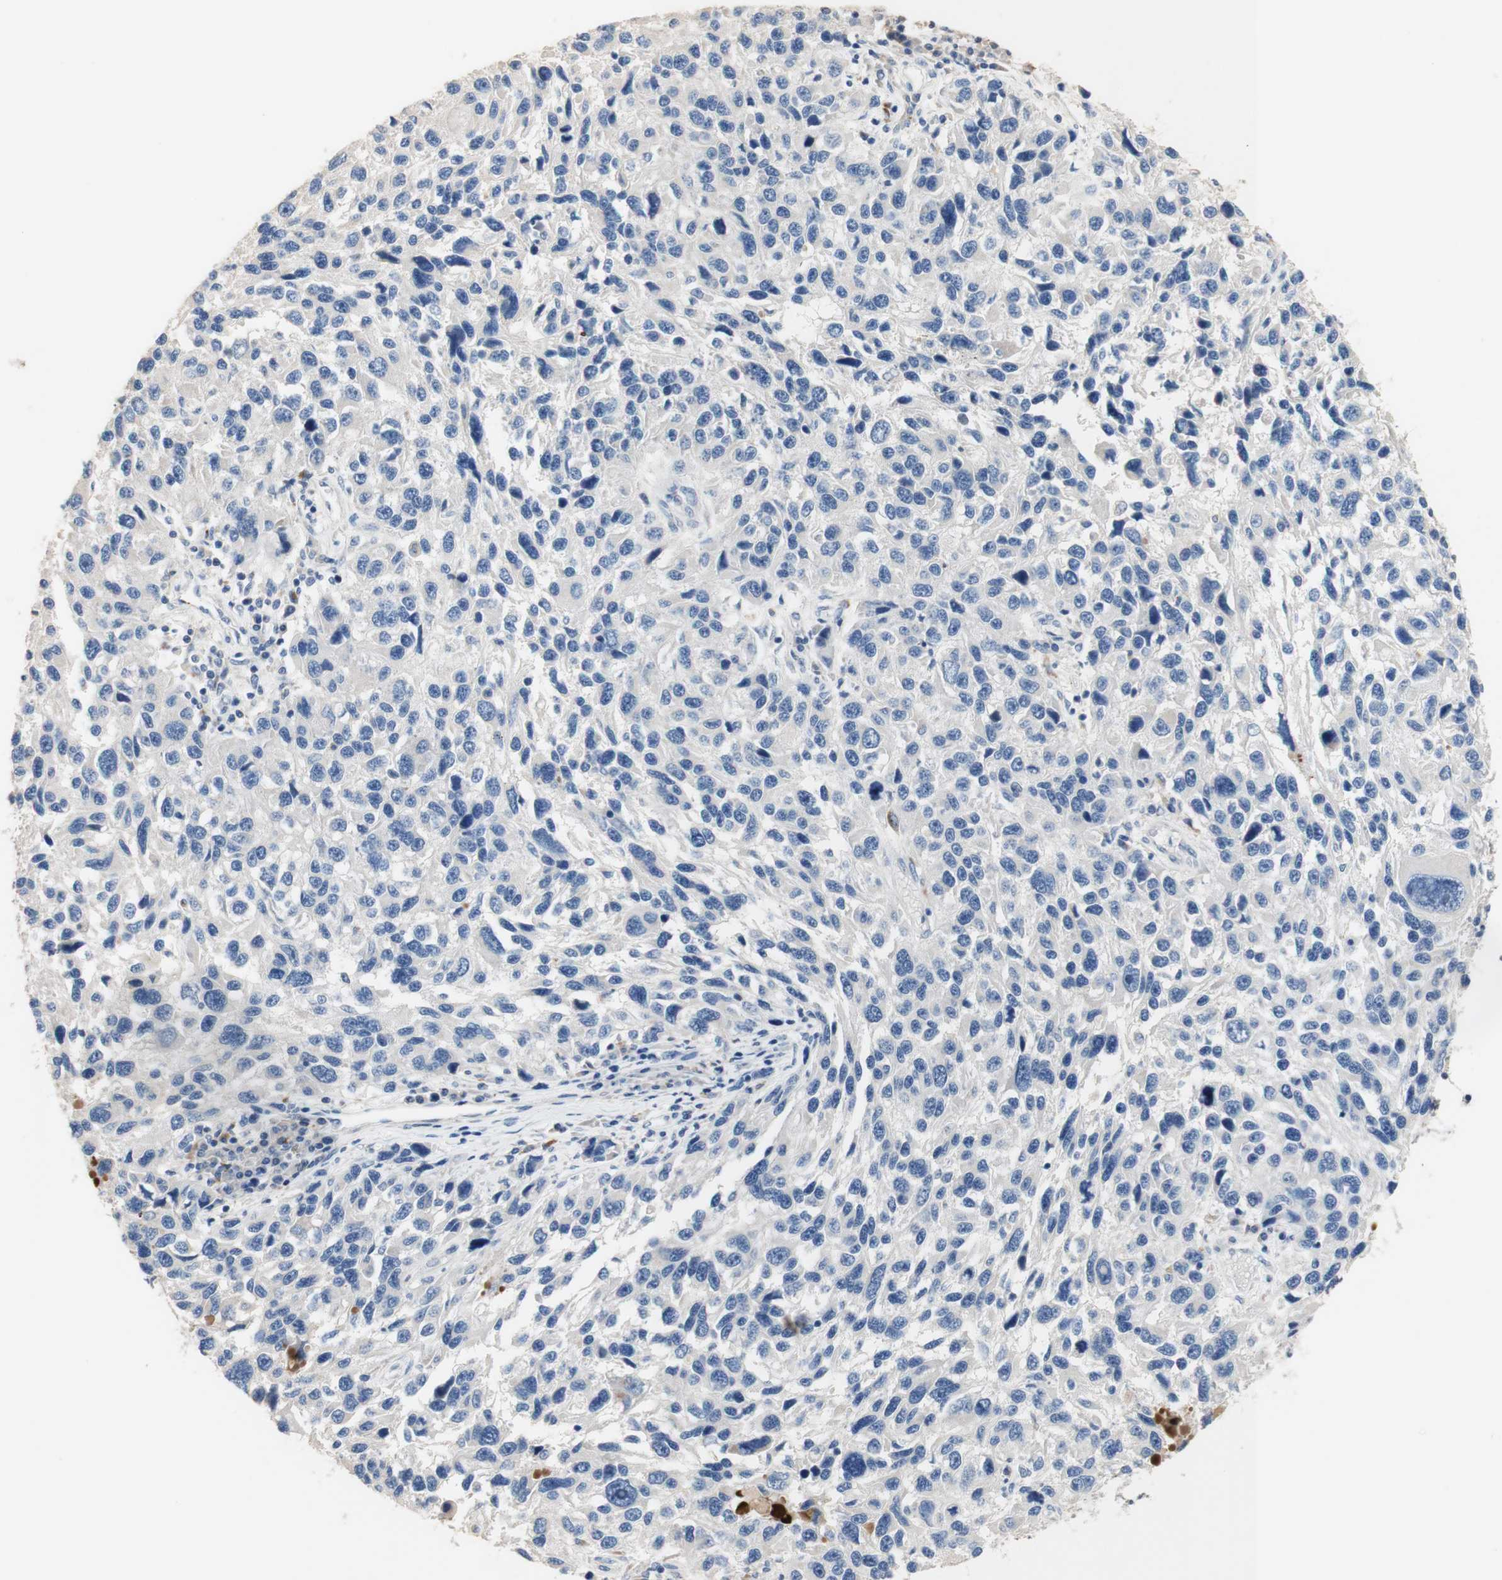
{"staining": {"intensity": "negative", "quantity": "none", "location": "none"}, "tissue": "melanoma", "cell_type": "Tumor cells", "image_type": "cancer", "snomed": [{"axis": "morphology", "description": "Malignant melanoma, NOS"}, {"axis": "topography", "description": "Skin"}], "caption": "Immunohistochemistry (IHC) of human melanoma demonstrates no positivity in tumor cells.", "gene": "CDON", "patient": {"sex": "male", "age": 53}}